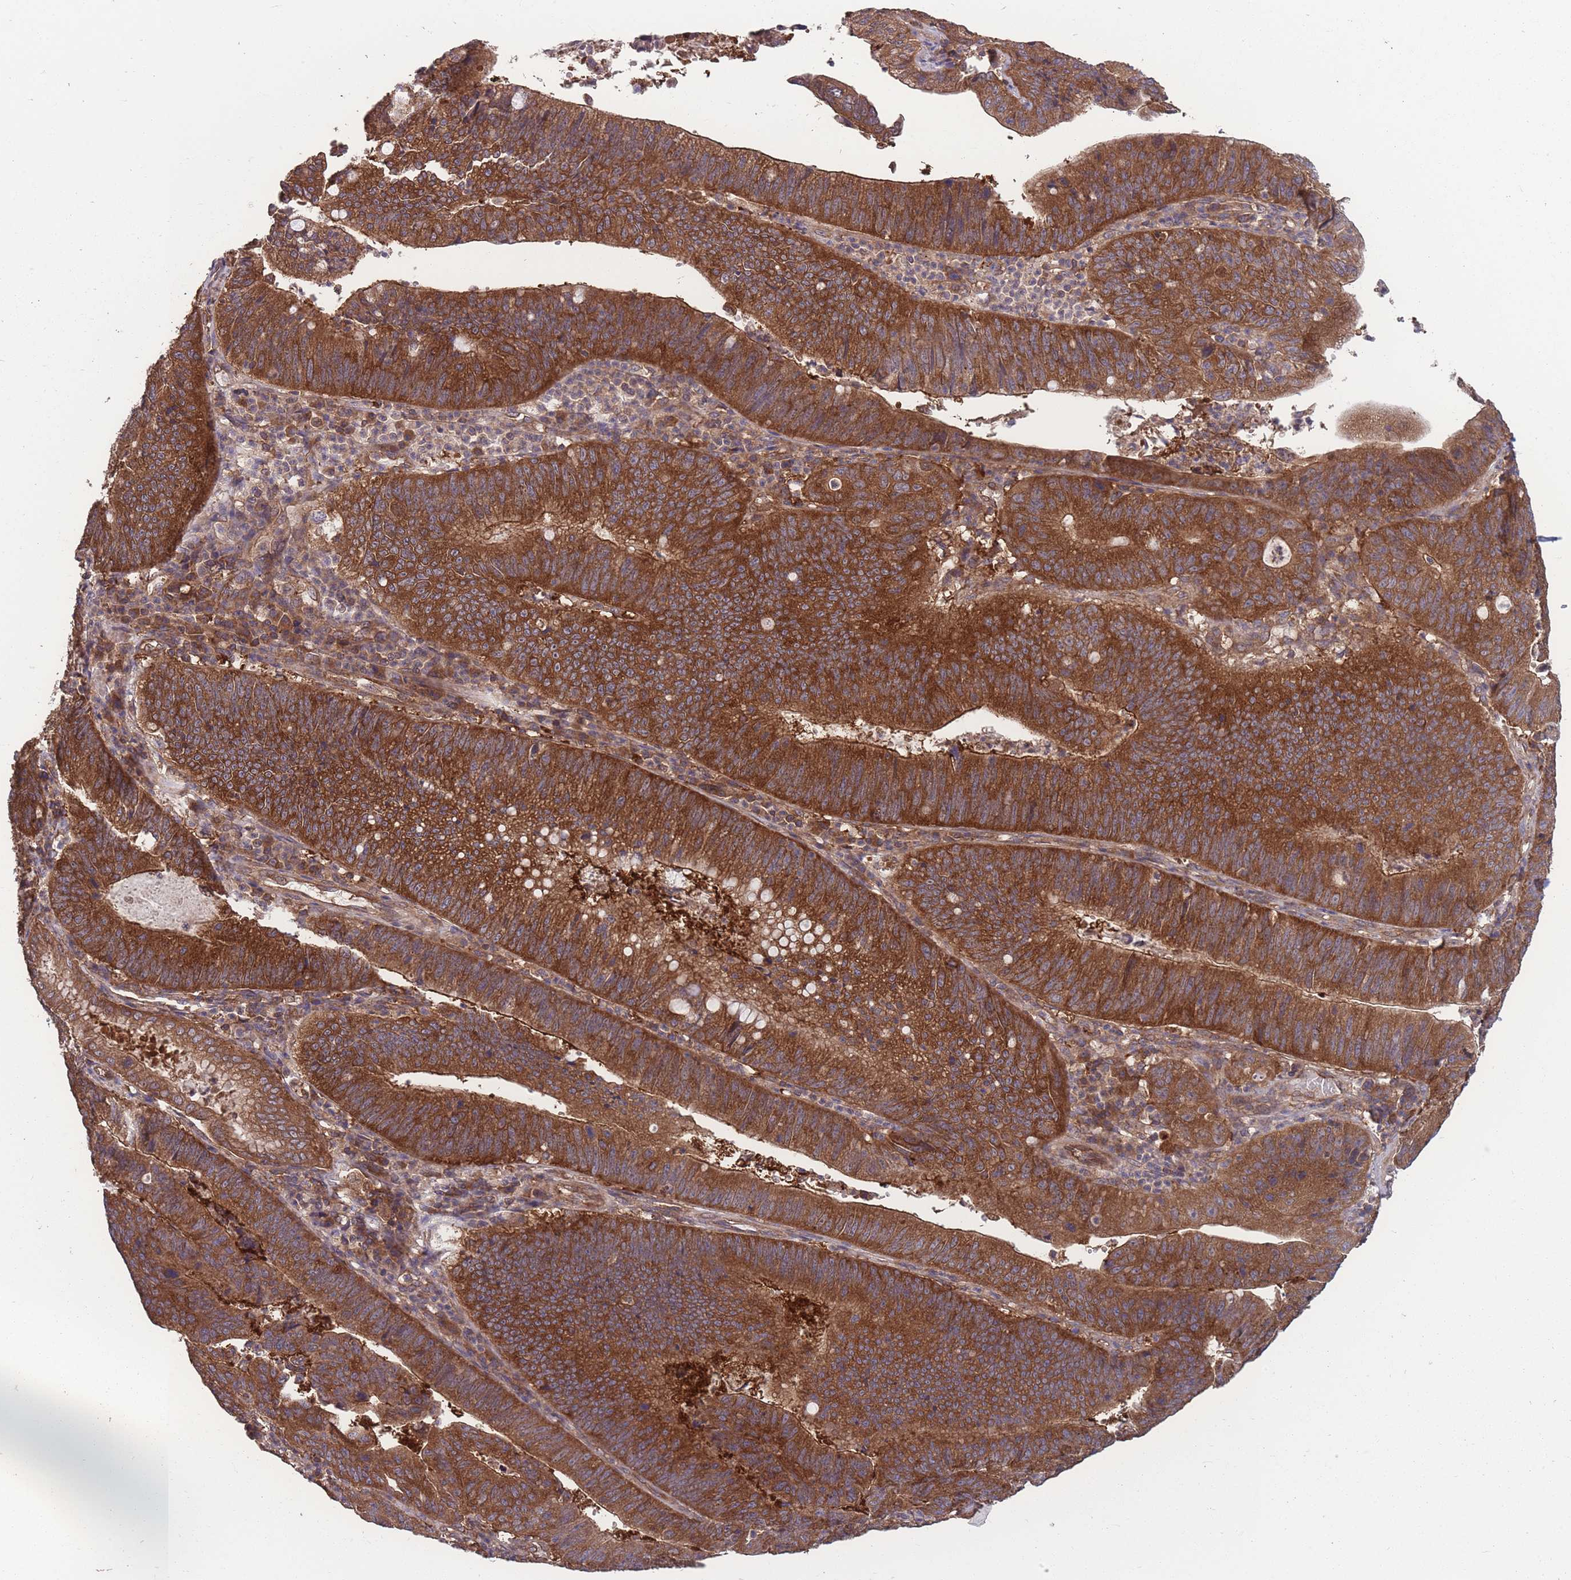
{"staining": {"intensity": "strong", "quantity": ">75%", "location": "cytoplasmic/membranous"}, "tissue": "stomach cancer", "cell_type": "Tumor cells", "image_type": "cancer", "snomed": [{"axis": "morphology", "description": "Adenocarcinoma, NOS"}, {"axis": "topography", "description": "Stomach"}], "caption": "Immunohistochemical staining of human stomach adenocarcinoma demonstrates high levels of strong cytoplasmic/membranous protein staining in about >75% of tumor cells.", "gene": "ZPR1", "patient": {"sex": "male", "age": 59}}